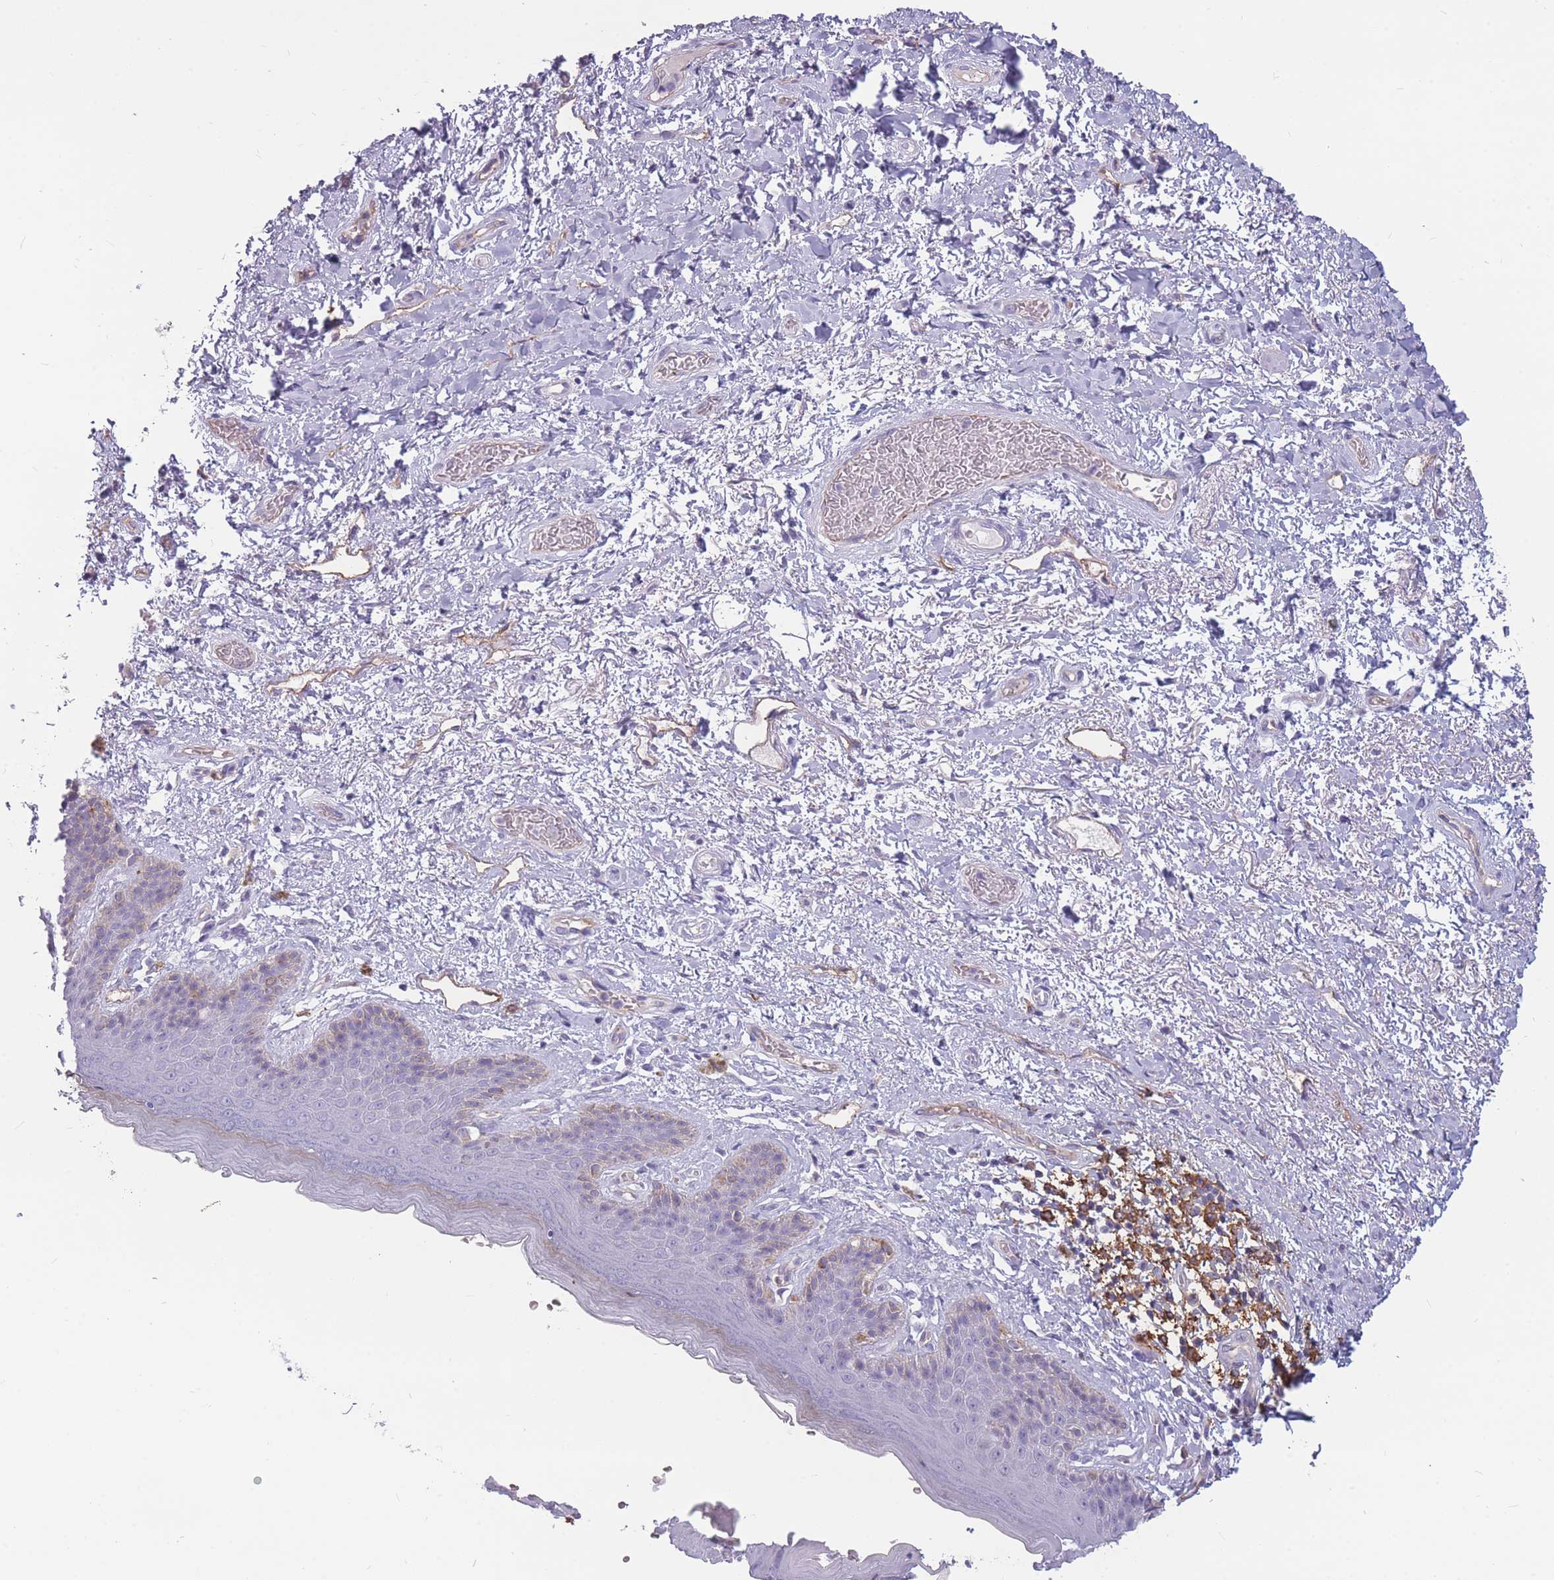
{"staining": {"intensity": "weak", "quantity": "<25%", "location": "cytoplasmic/membranous"}, "tissue": "skin", "cell_type": "Epidermal cells", "image_type": "normal", "snomed": [{"axis": "morphology", "description": "Normal tissue, NOS"}, {"axis": "topography", "description": "Anal"}], "caption": "Protein analysis of benign skin reveals no significant positivity in epidermal cells. (Stains: DAB IHC with hematoxylin counter stain, Microscopy: brightfield microscopy at high magnification).", "gene": "GNA11", "patient": {"sex": "female", "age": 46}}